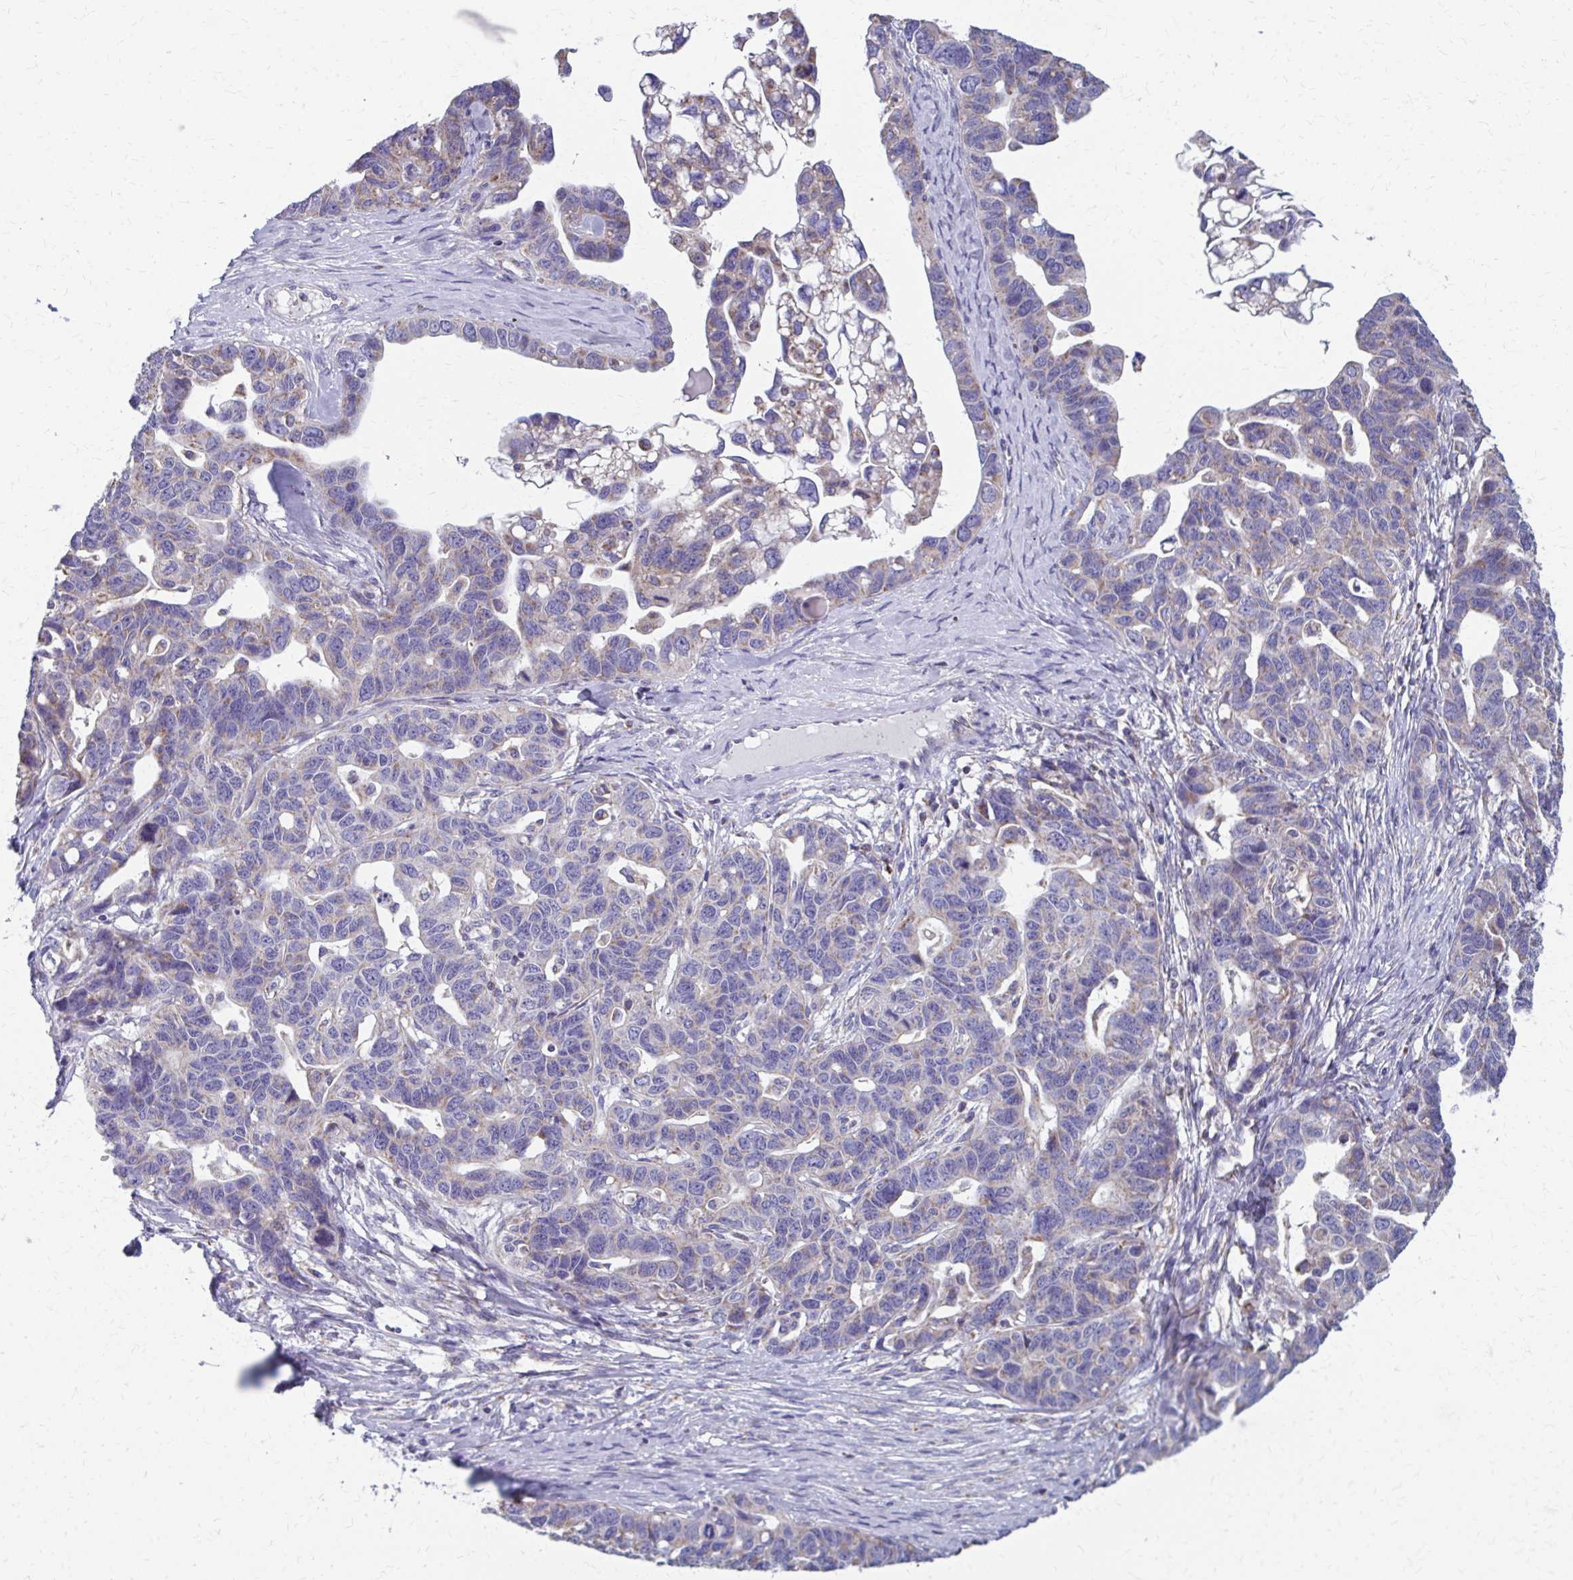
{"staining": {"intensity": "weak", "quantity": "25%-75%", "location": "cytoplasmic/membranous"}, "tissue": "ovarian cancer", "cell_type": "Tumor cells", "image_type": "cancer", "snomed": [{"axis": "morphology", "description": "Cystadenocarcinoma, serous, NOS"}, {"axis": "topography", "description": "Ovary"}], "caption": "Brown immunohistochemical staining in human ovarian serous cystadenocarcinoma shows weak cytoplasmic/membranous positivity in approximately 25%-75% of tumor cells. (Brightfield microscopy of DAB IHC at high magnification).", "gene": "RCC1L", "patient": {"sex": "female", "age": 69}}